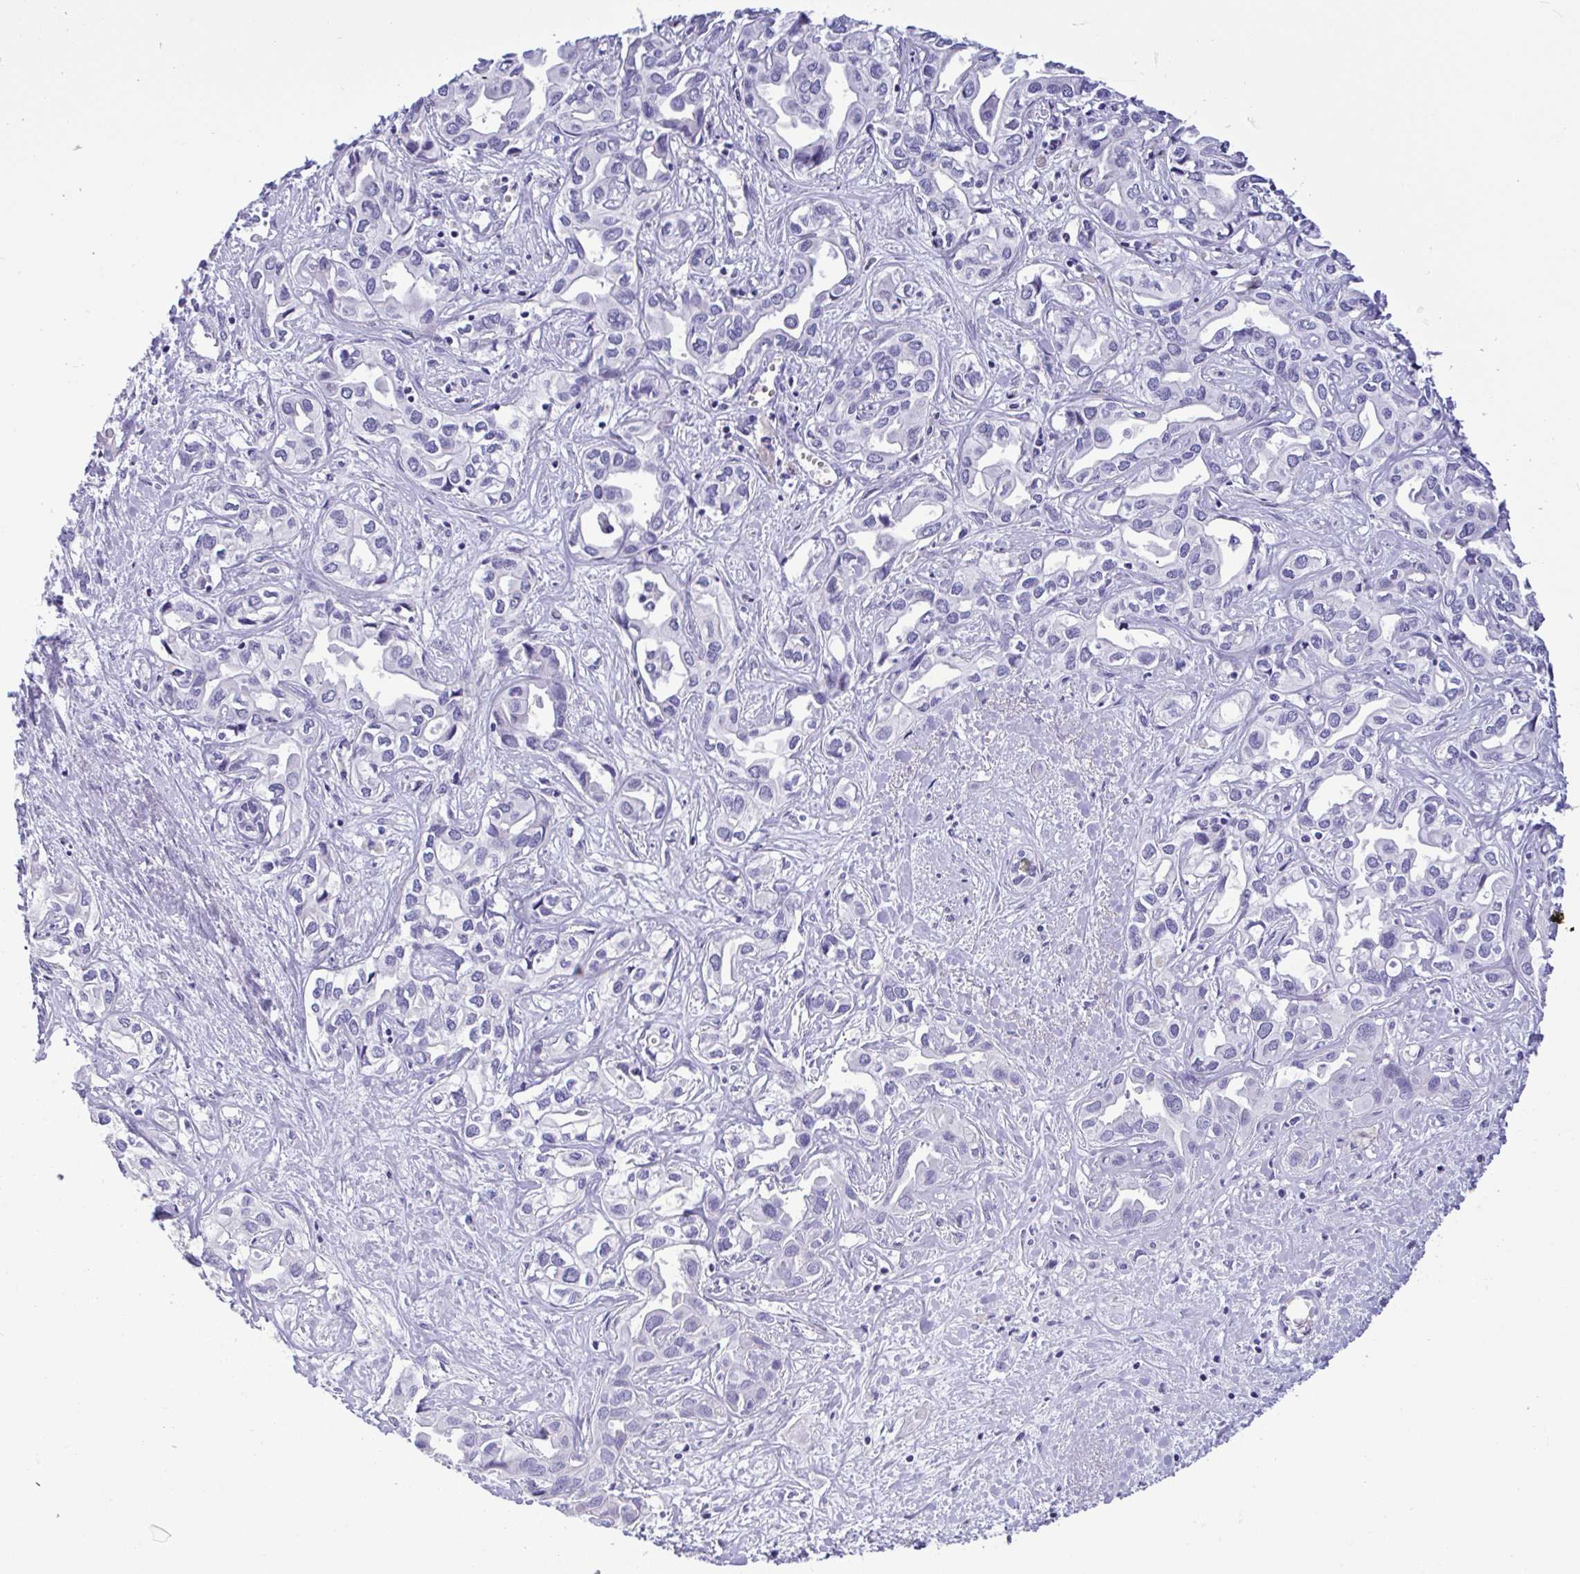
{"staining": {"intensity": "negative", "quantity": "none", "location": "none"}, "tissue": "liver cancer", "cell_type": "Tumor cells", "image_type": "cancer", "snomed": [{"axis": "morphology", "description": "Cholangiocarcinoma"}, {"axis": "topography", "description": "Liver"}], "caption": "Immunohistochemical staining of human liver cancer demonstrates no significant staining in tumor cells.", "gene": "YBX2", "patient": {"sex": "female", "age": 64}}